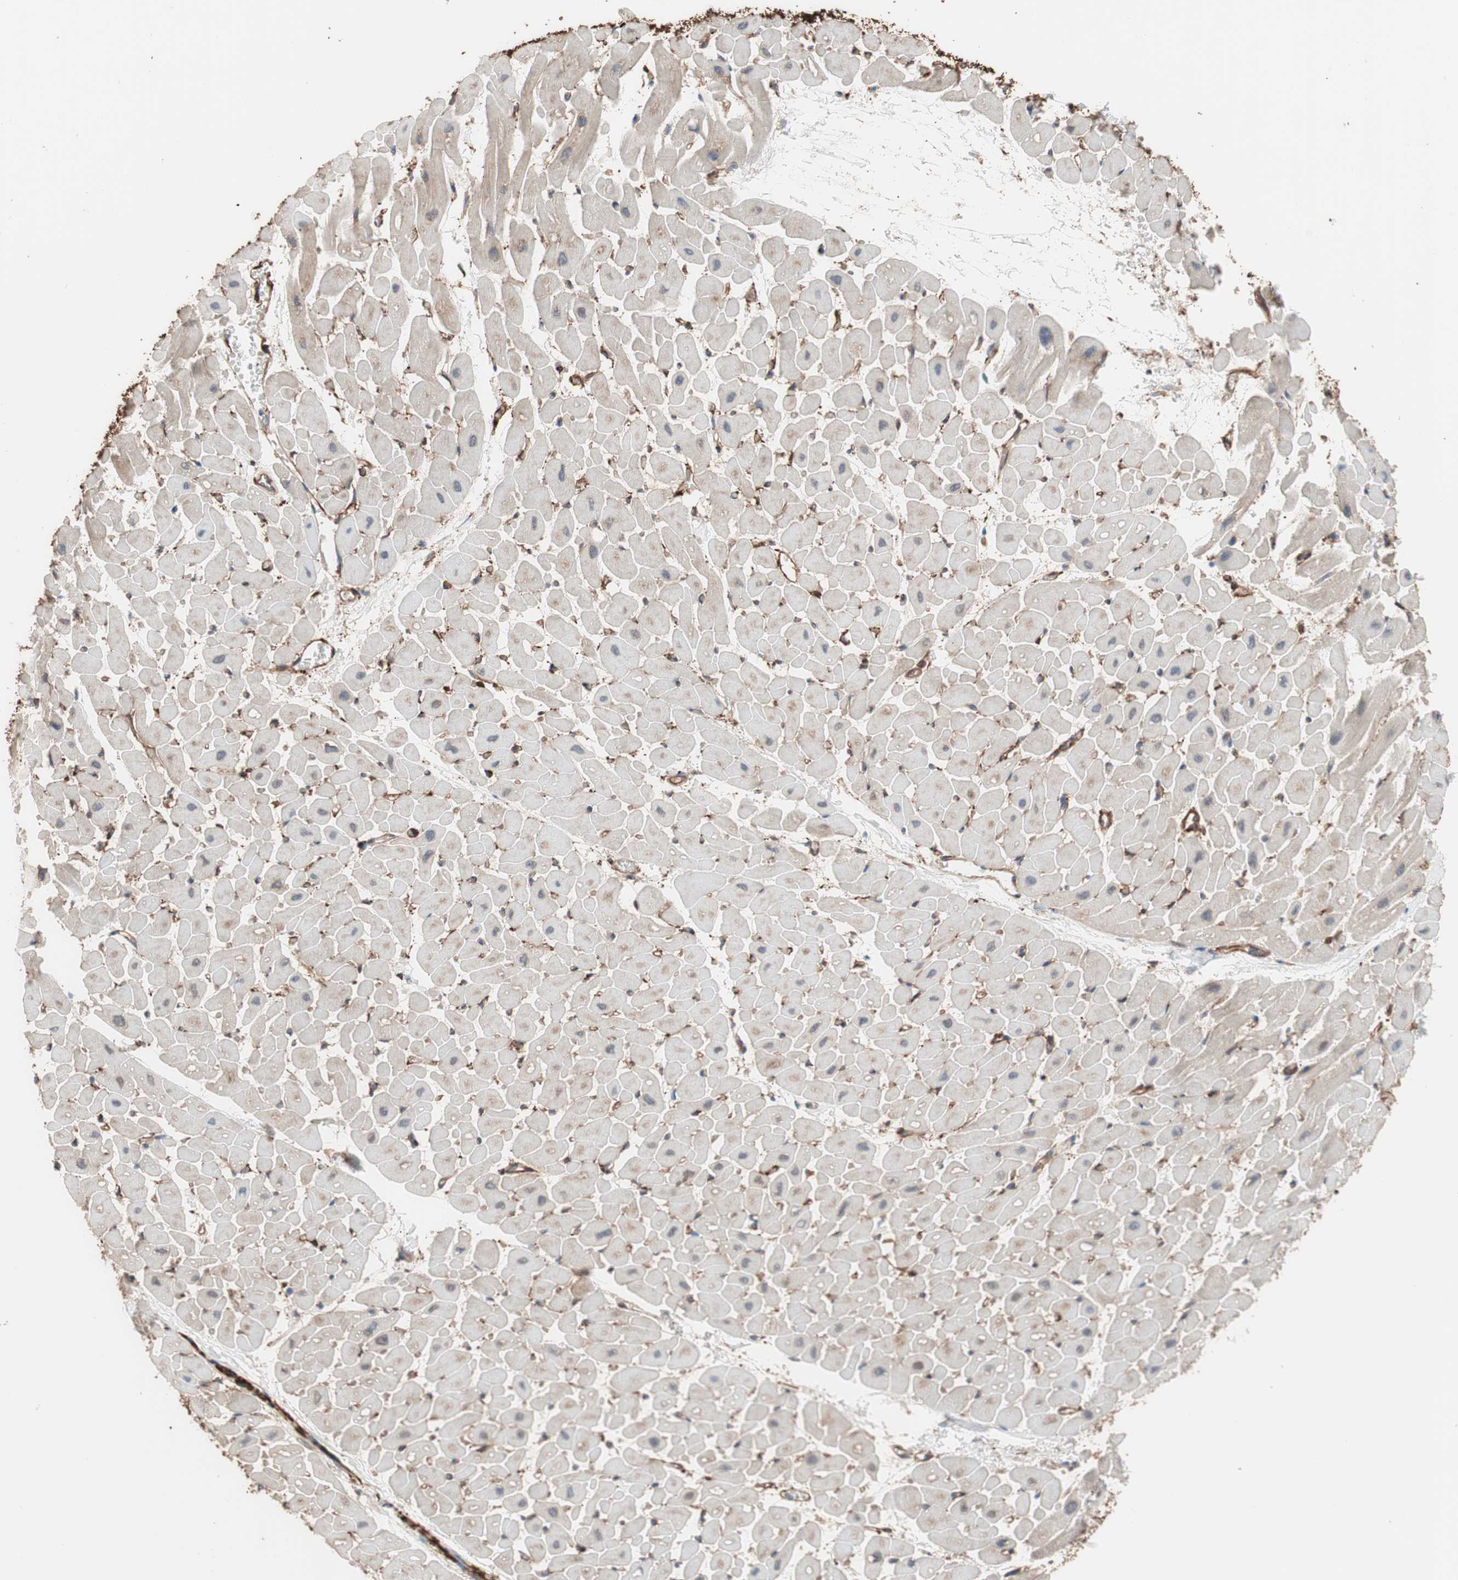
{"staining": {"intensity": "weak", "quantity": "25%-75%", "location": "cytoplasmic/membranous"}, "tissue": "heart muscle", "cell_type": "Cardiomyocytes", "image_type": "normal", "snomed": [{"axis": "morphology", "description": "Normal tissue, NOS"}, {"axis": "topography", "description": "Heart"}], "caption": "Human heart muscle stained with a brown dye displays weak cytoplasmic/membranous positive expression in approximately 25%-75% of cardiomyocytes.", "gene": "GPSM2", "patient": {"sex": "male", "age": 45}}